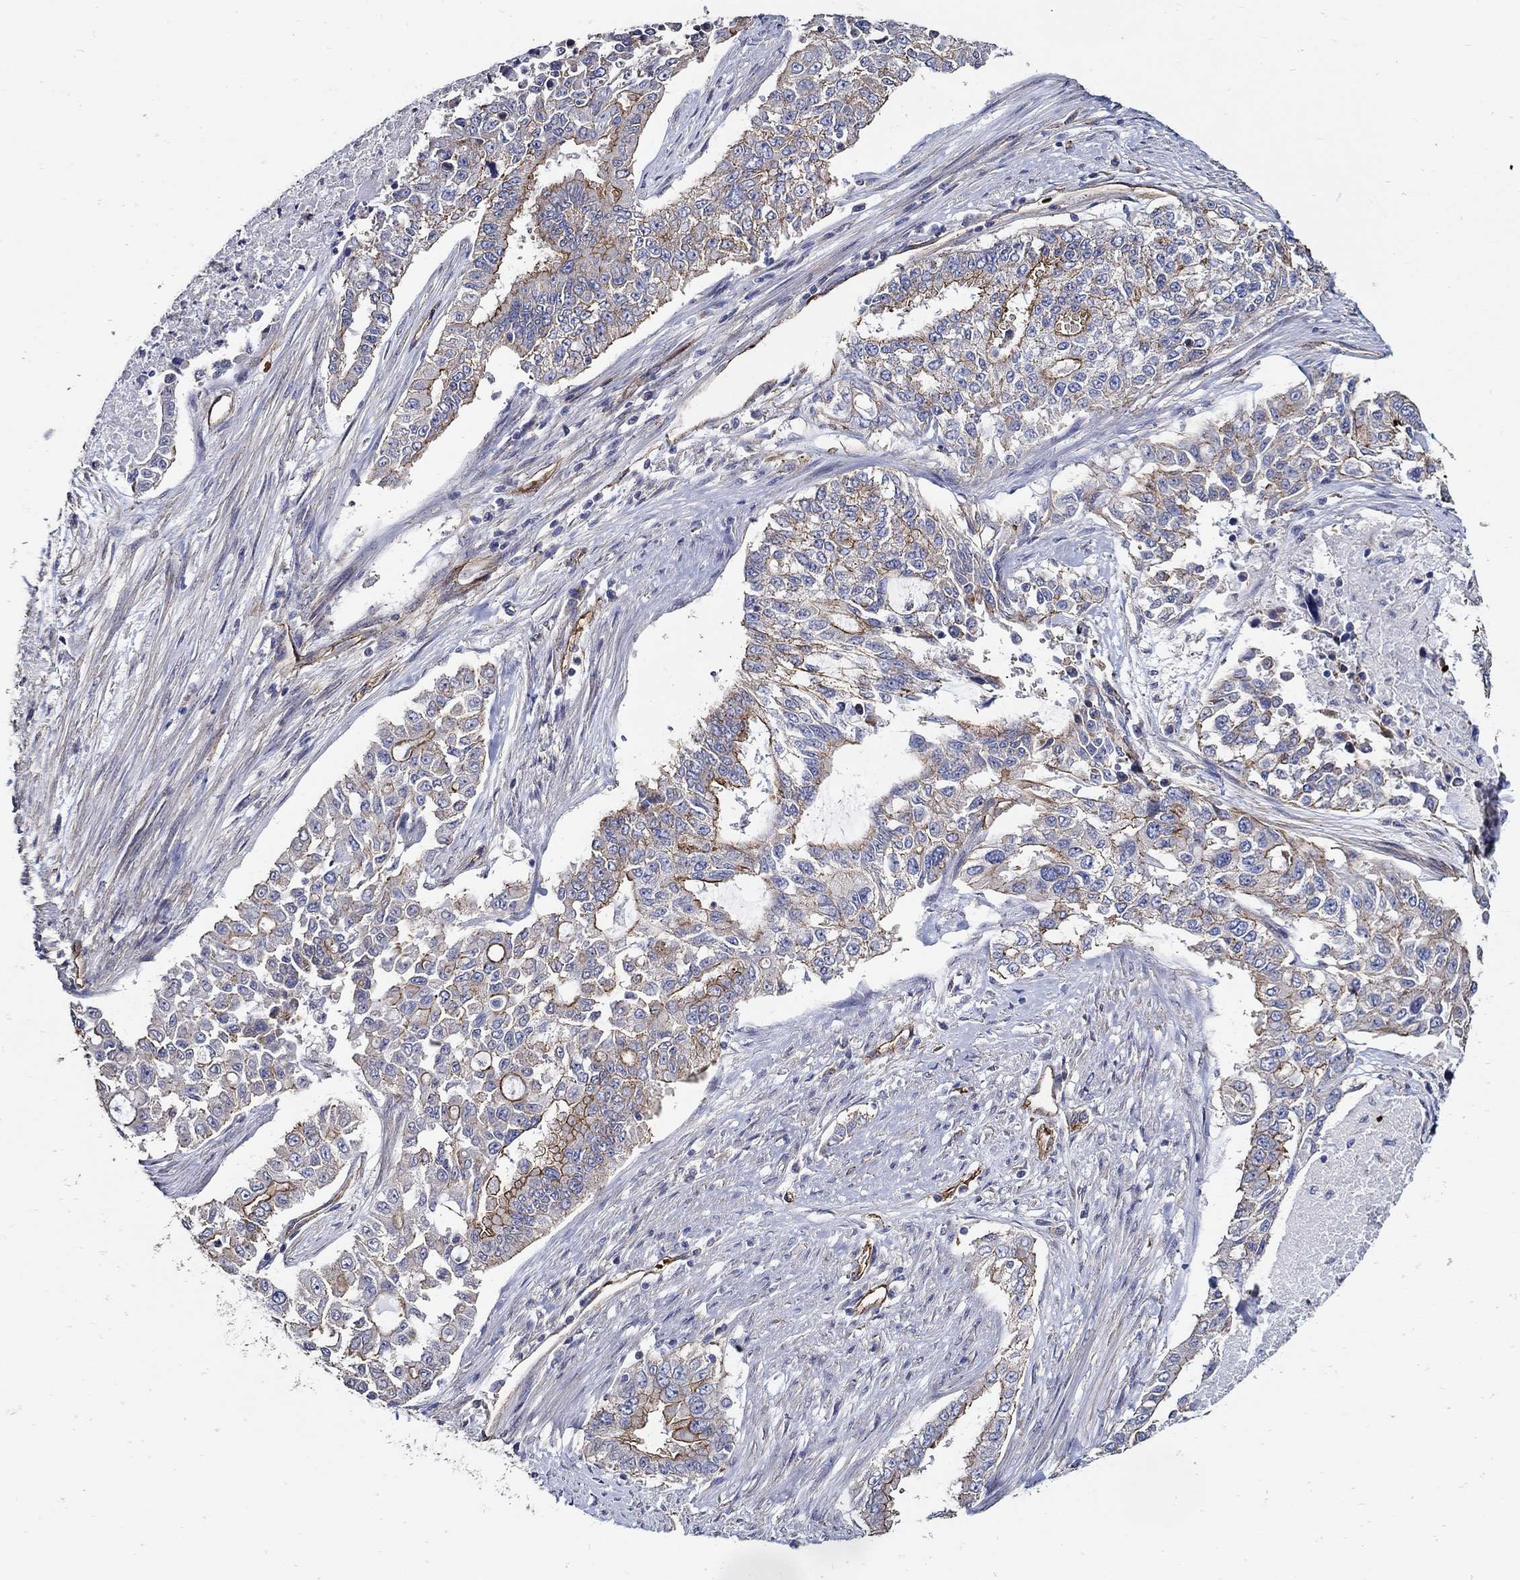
{"staining": {"intensity": "strong", "quantity": "25%-75%", "location": "cytoplasmic/membranous"}, "tissue": "endometrial cancer", "cell_type": "Tumor cells", "image_type": "cancer", "snomed": [{"axis": "morphology", "description": "Adenocarcinoma, NOS"}, {"axis": "topography", "description": "Uterus"}], "caption": "Tumor cells exhibit high levels of strong cytoplasmic/membranous positivity in about 25%-75% of cells in human endometrial adenocarcinoma.", "gene": "APBB3", "patient": {"sex": "female", "age": 59}}